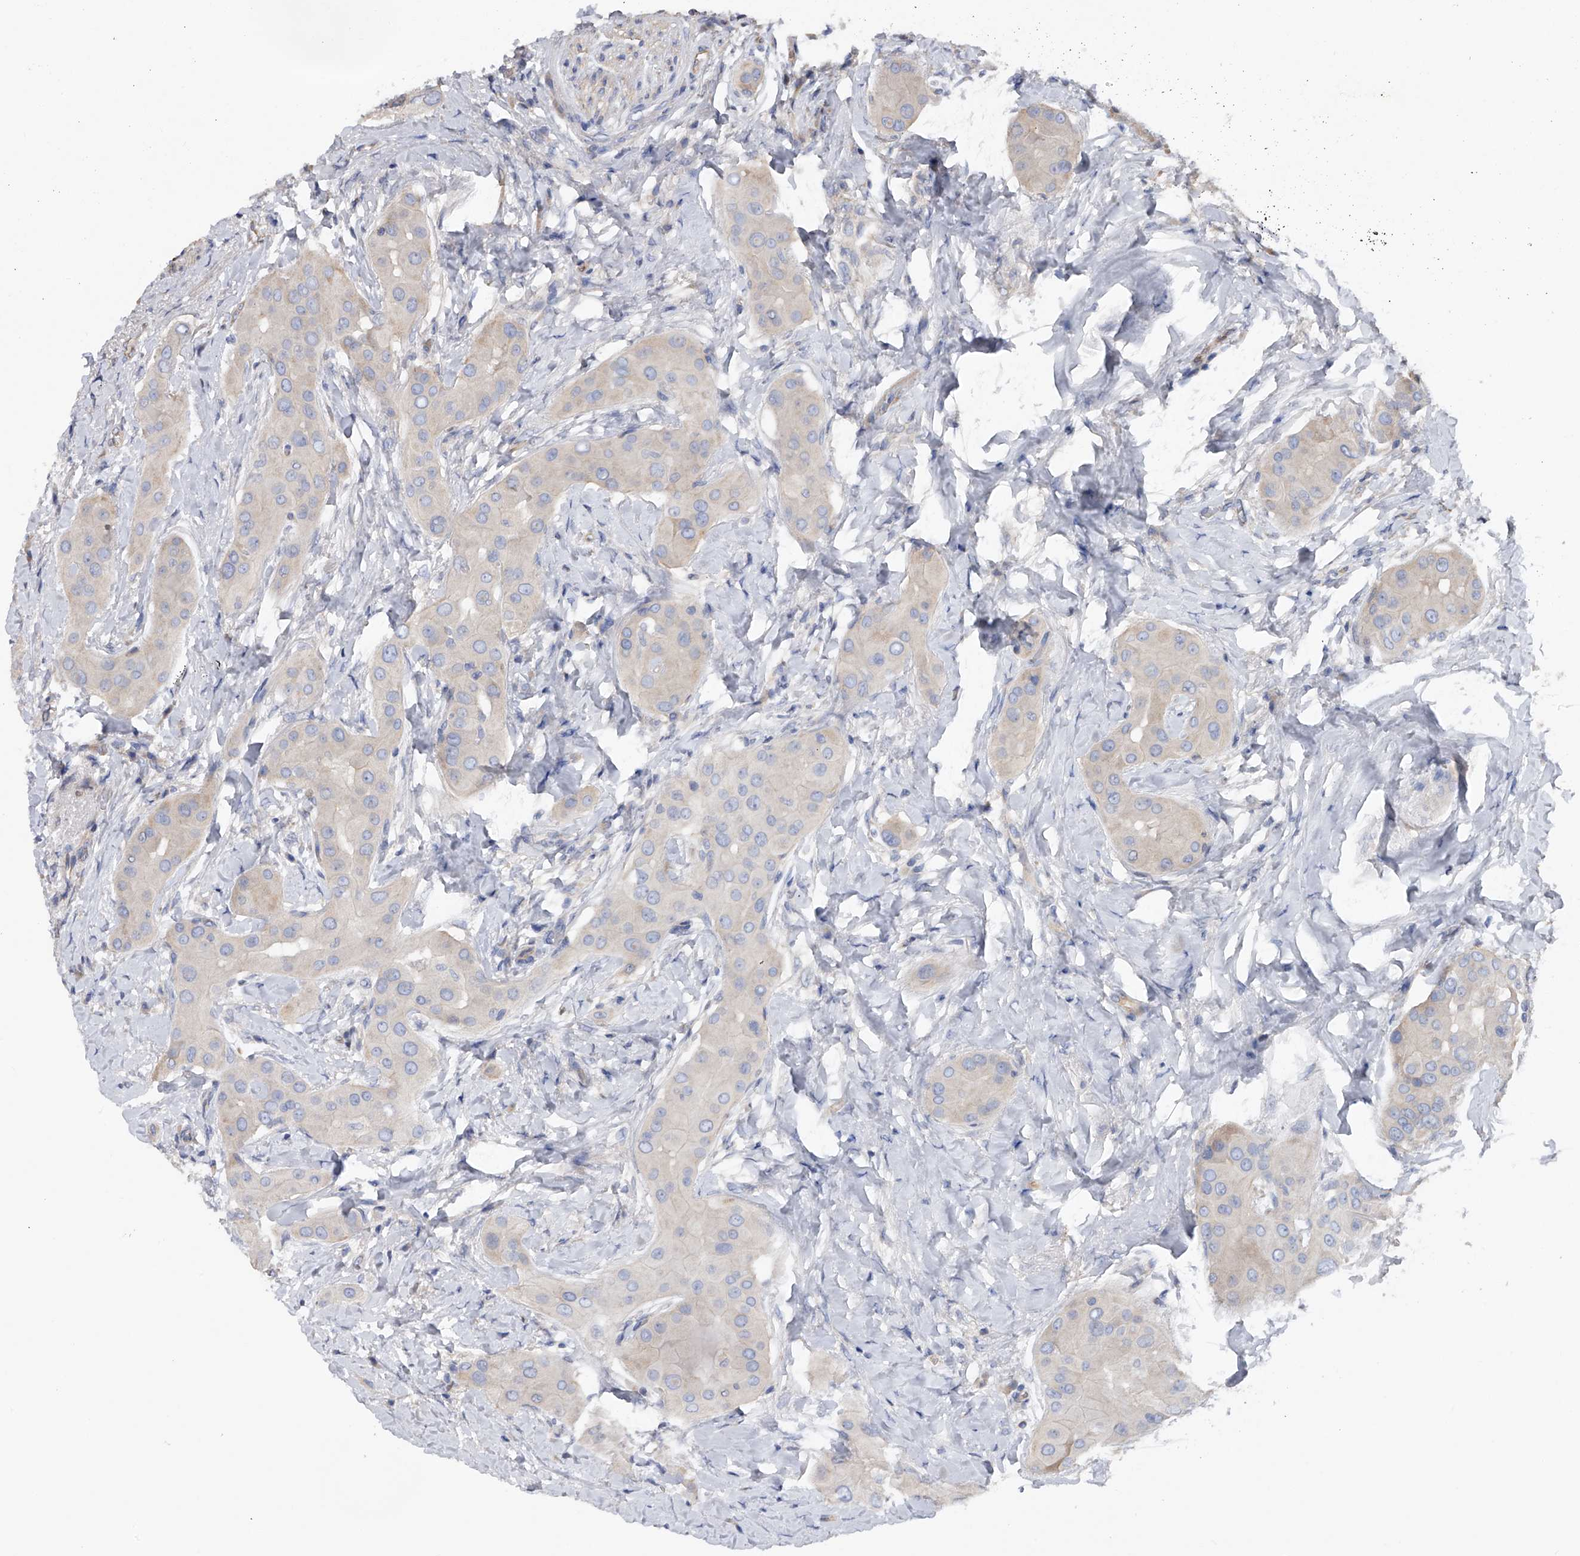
{"staining": {"intensity": "weak", "quantity": "25%-75%", "location": "cytoplasmic/membranous"}, "tissue": "thyroid cancer", "cell_type": "Tumor cells", "image_type": "cancer", "snomed": [{"axis": "morphology", "description": "Papillary adenocarcinoma, NOS"}, {"axis": "topography", "description": "Thyroid gland"}], "caption": "Tumor cells reveal low levels of weak cytoplasmic/membranous positivity in about 25%-75% of cells in thyroid papillary adenocarcinoma.", "gene": "RWDD2A", "patient": {"sex": "male", "age": 33}}